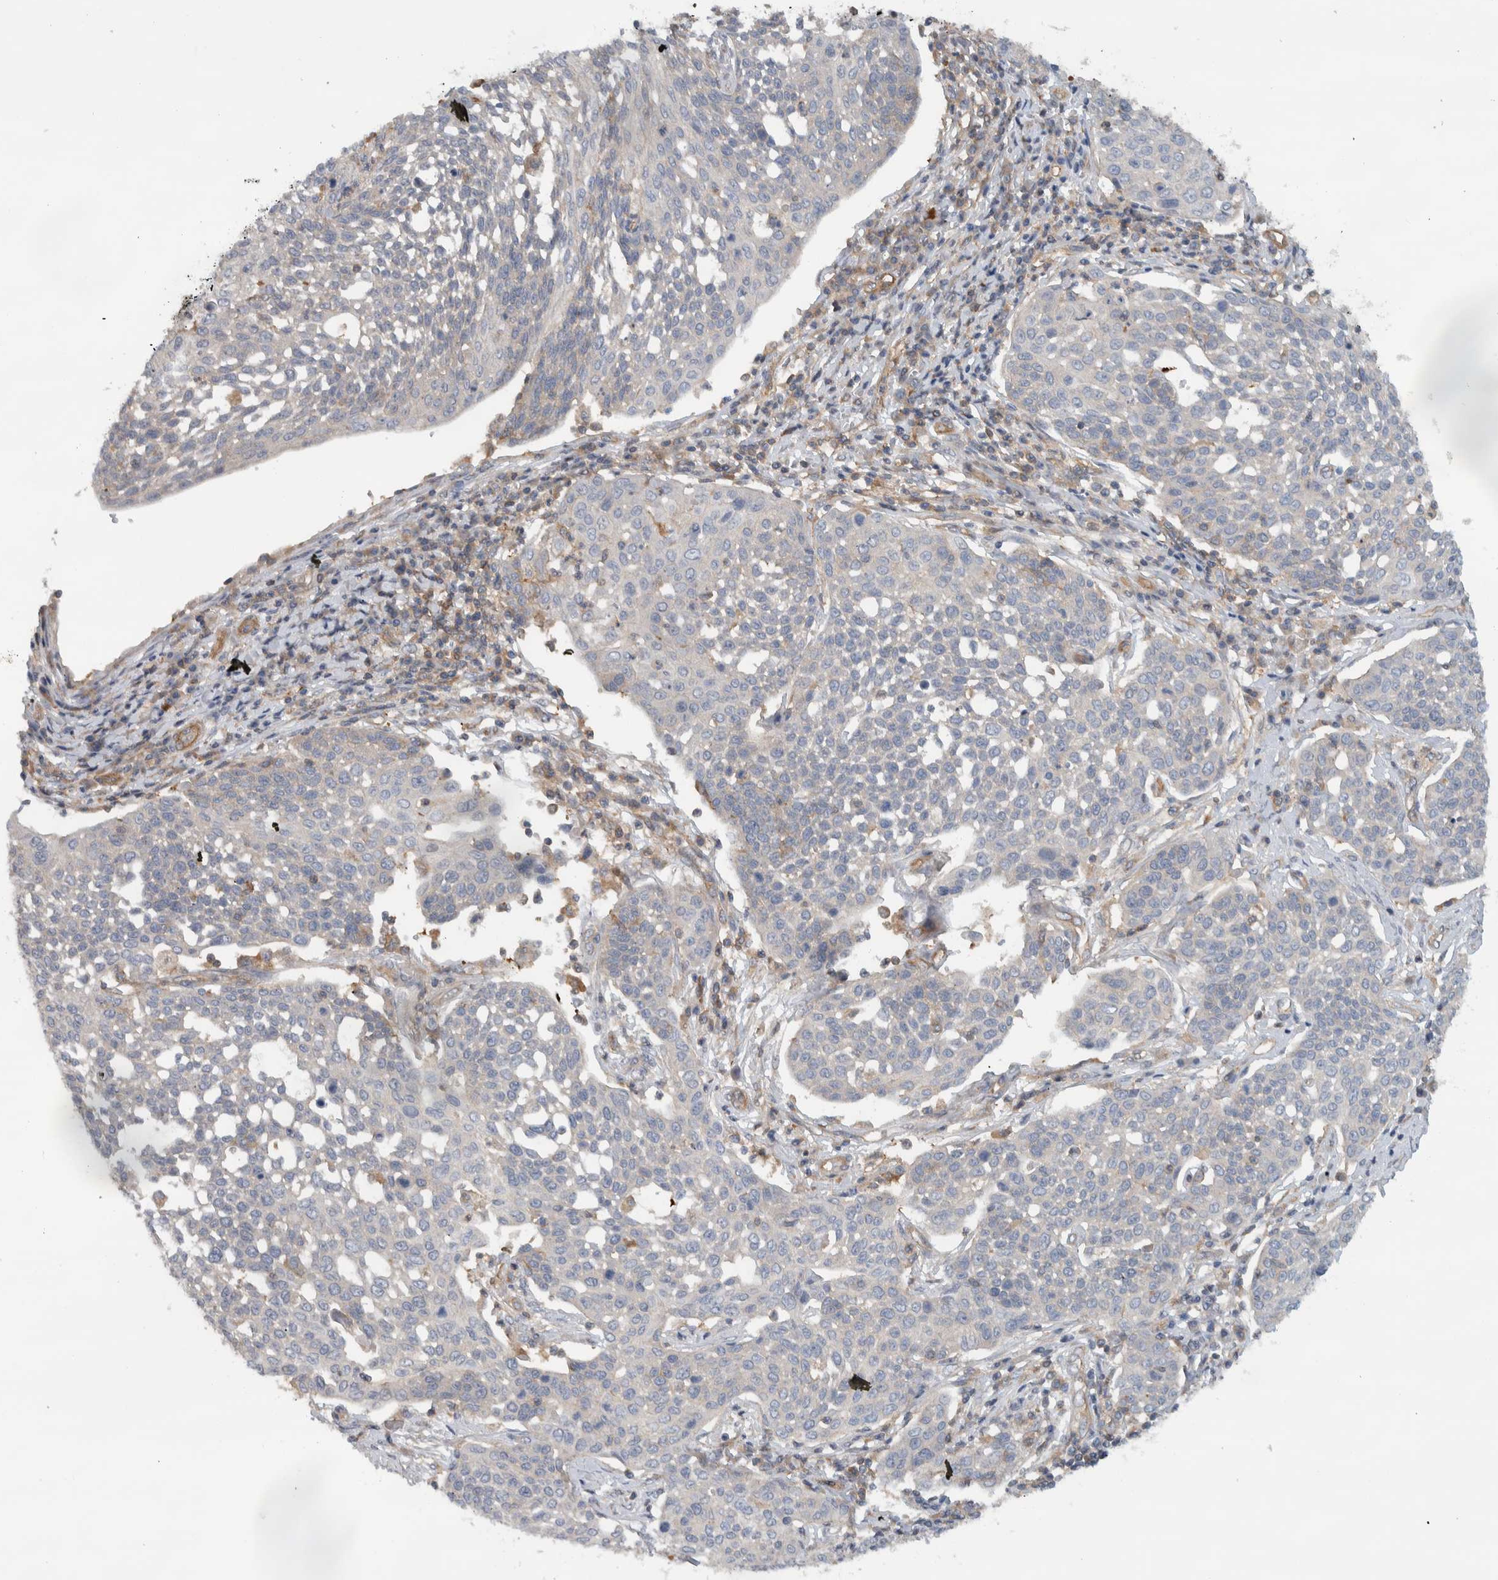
{"staining": {"intensity": "negative", "quantity": "none", "location": "none"}, "tissue": "cervical cancer", "cell_type": "Tumor cells", "image_type": "cancer", "snomed": [{"axis": "morphology", "description": "Squamous cell carcinoma, NOS"}, {"axis": "topography", "description": "Cervix"}], "caption": "Immunohistochemistry of human cervical squamous cell carcinoma displays no positivity in tumor cells. (DAB immunohistochemistry (IHC), high magnification).", "gene": "MPRIP", "patient": {"sex": "female", "age": 34}}